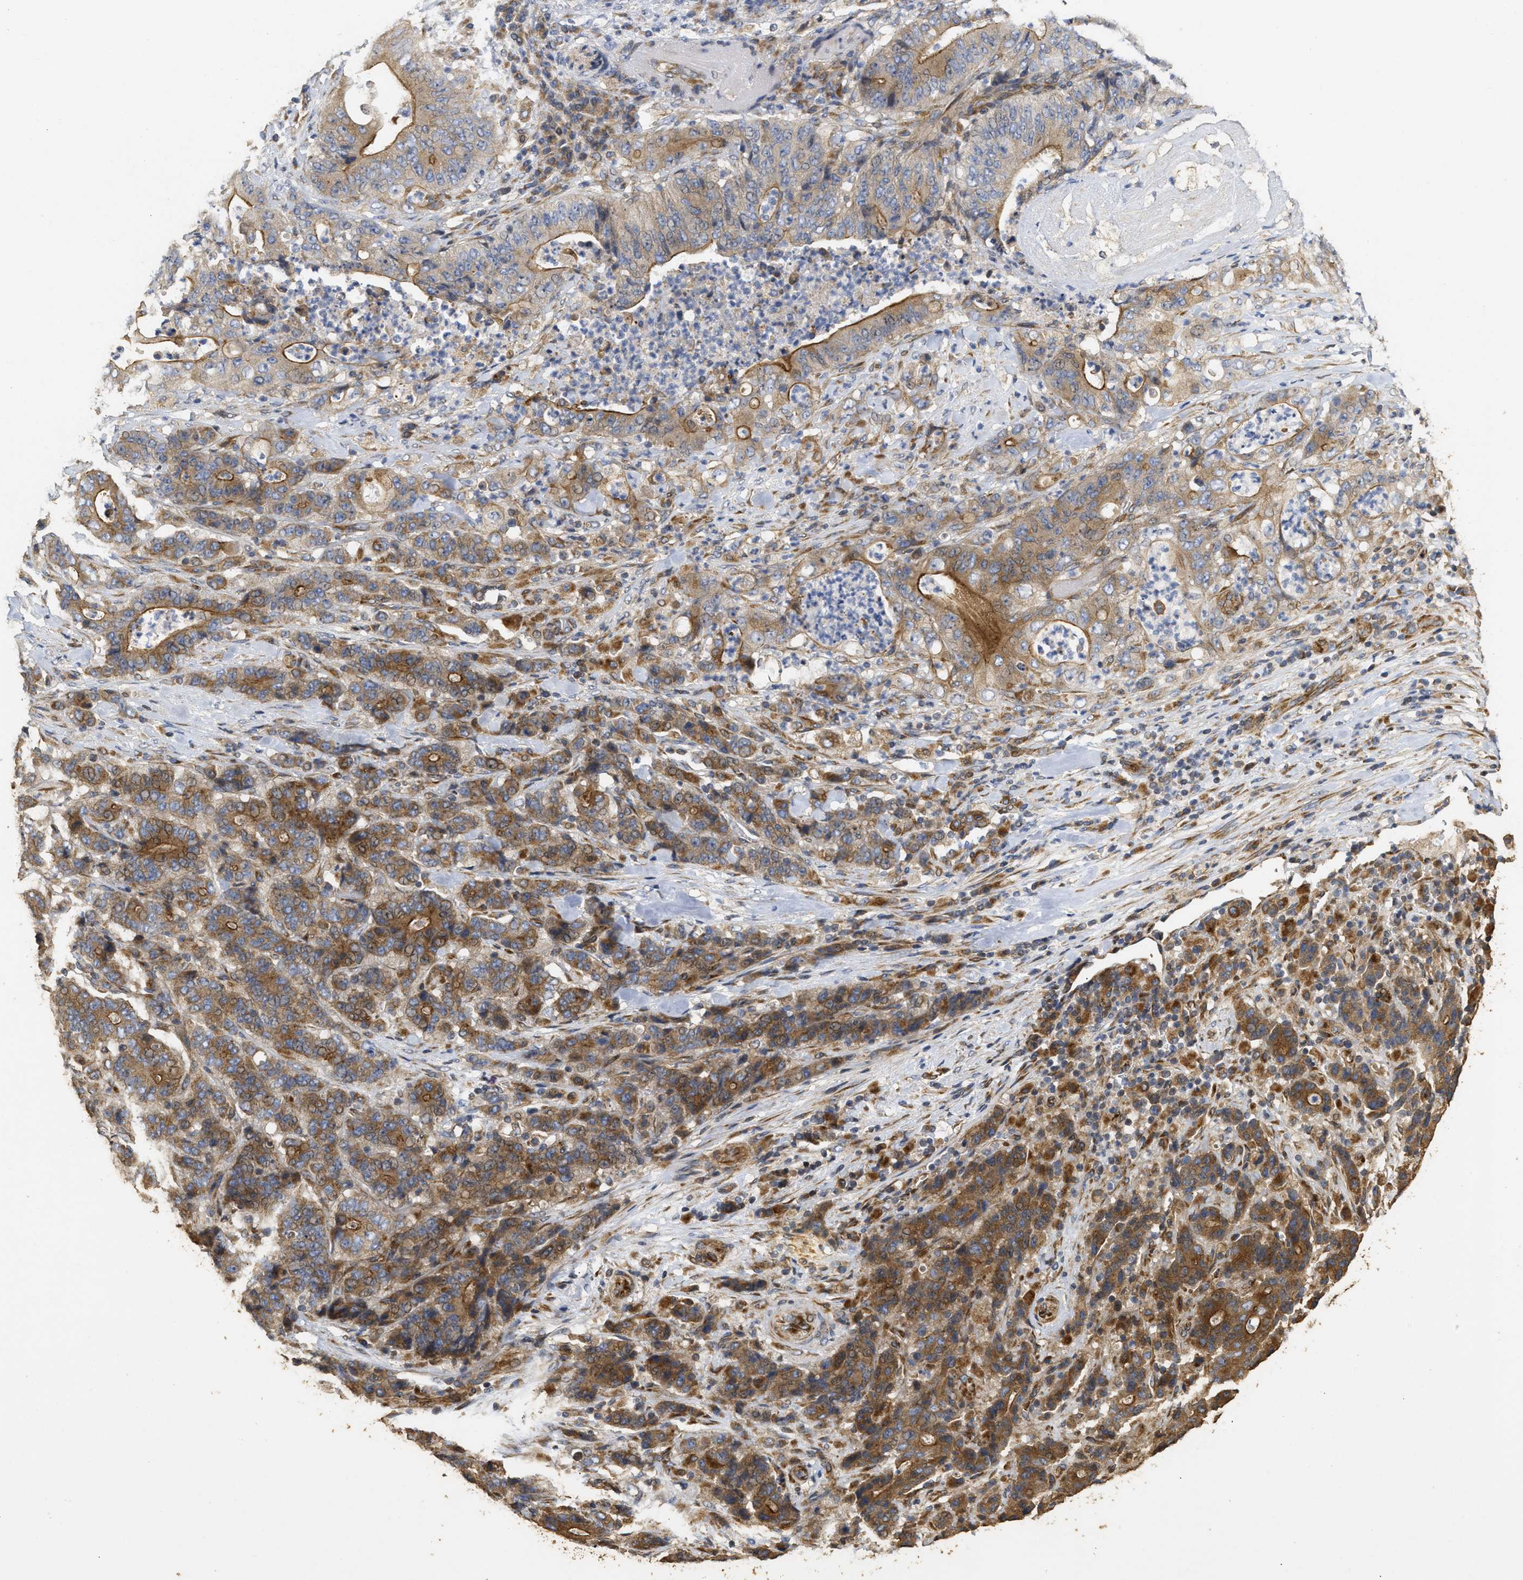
{"staining": {"intensity": "moderate", "quantity": ">75%", "location": "cytoplasmic/membranous"}, "tissue": "stomach cancer", "cell_type": "Tumor cells", "image_type": "cancer", "snomed": [{"axis": "morphology", "description": "Adenocarcinoma, NOS"}, {"axis": "topography", "description": "Stomach"}], "caption": "High-magnification brightfield microscopy of stomach cancer stained with DAB (brown) and counterstained with hematoxylin (blue). tumor cells exhibit moderate cytoplasmic/membranous positivity is identified in approximately>75% of cells.", "gene": "NAV1", "patient": {"sex": "female", "age": 73}}